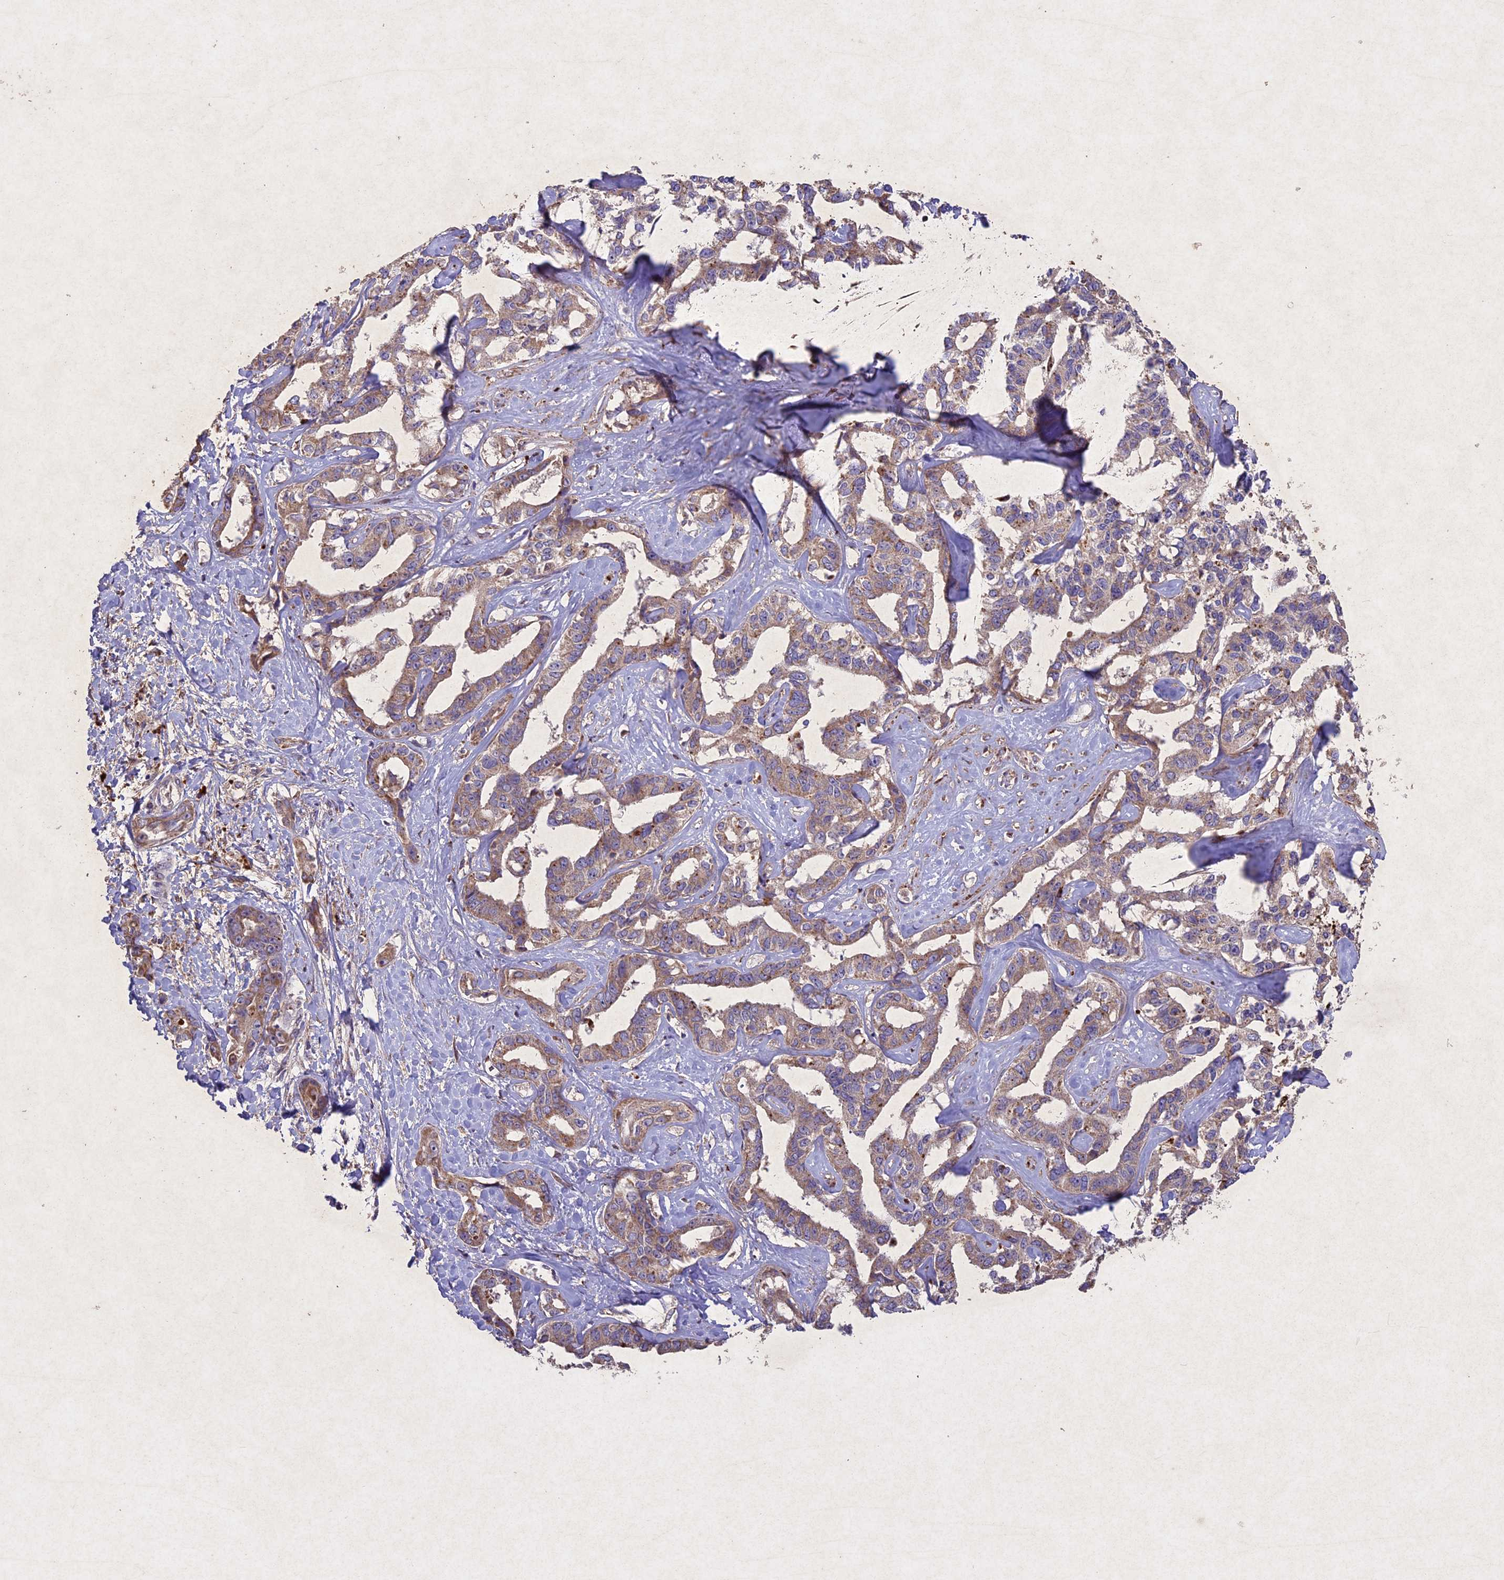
{"staining": {"intensity": "weak", "quantity": ">75%", "location": "cytoplasmic/membranous"}, "tissue": "liver cancer", "cell_type": "Tumor cells", "image_type": "cancer", "snomed": [{"axis": "morphology", "description": "Cholangiocarcinoma"}, {"axis": "topography", "description": "Liver"}], "caption": "Liver cholangiocarcinoma was stained to show a protein in brown. There is low levels of weak cytoplasmic/membranous expression in about >75% of tumor cells.", "gene": "CIAO2B", "patient": {"sex": "male", "age": 59}}